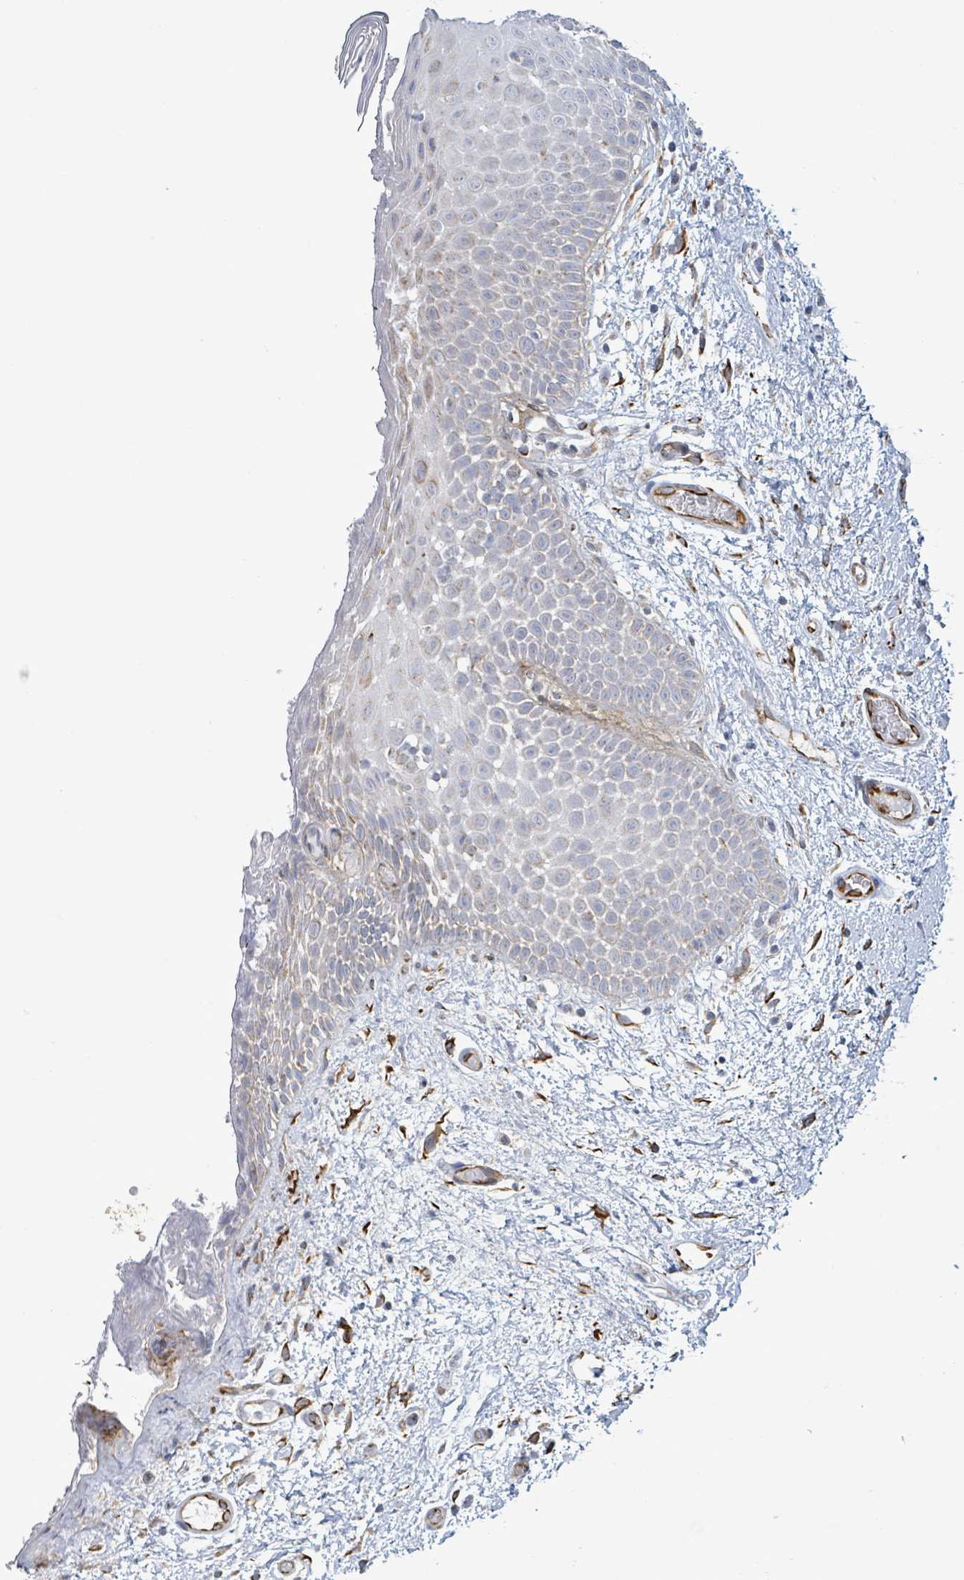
{"staining": {"intensity": "negative", "quantity": "none", "location": "none"}, "tissue": "oral mucosa", "cell_type": "Squamous epithelial cells", "image_type": "normal", "snomed": [{"axis": "morphology", "description": "Normal tissue, NOS"}, {"axis": "morphology", "description": "Squamous cell carcinoma, NOS"}, {"axis": "topography", "description": "Oral tissue"}, {"axis": "topography", "description": "Tounge, NOS"}, {"axis": "topography", "description": "Head-Neck"}], "caption": "Immunohistochemistry (IHC) image of unremarkable human oral mucosa stained for a protein (brown), which displays no expression in squamous epithelial cells. (DAB (3,3'-diaminobenzidine) IHC visualized using brightfield microscopy, high magnification).", "gene": "ALG12", "patient": {"sex": "male", "age": 76}}